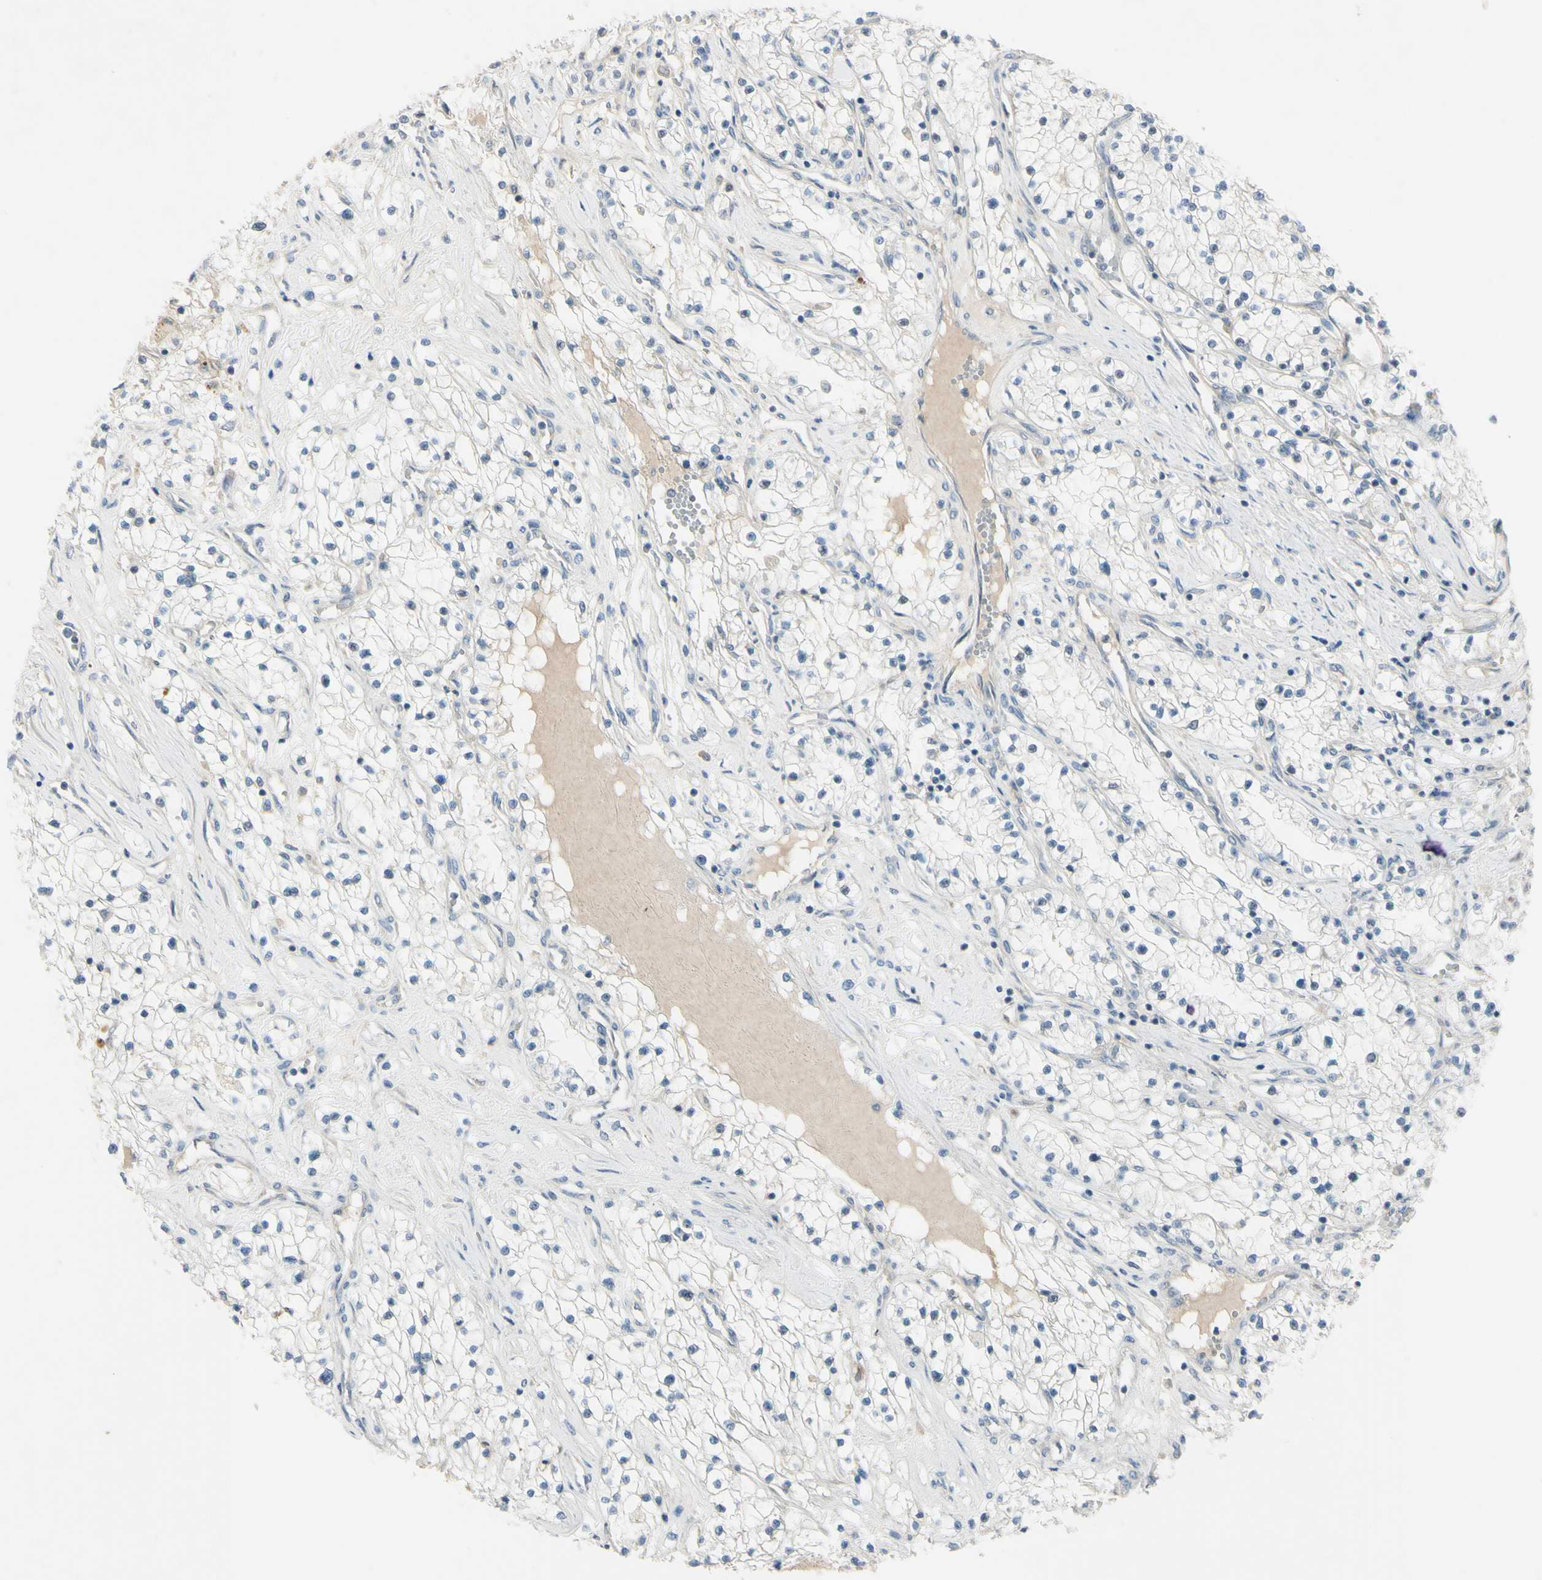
{"staining": {"intensity": "negative", "quantity": "none", "location": "none"}, "tissue": "renal cancer", "cell_type": "Tumor cells", "image_type": "cancer", "snomed": [{"axis": "morphology", "description": "Adenocarcinoma, NOS"}, {"axis": "topography", "description": "Kidney"}], "caption": "Tumor cells show no significant protein staining in renal adenocarcinoma.", "gene": "AATK", "patient": {"sex": "male", "age": 68}}